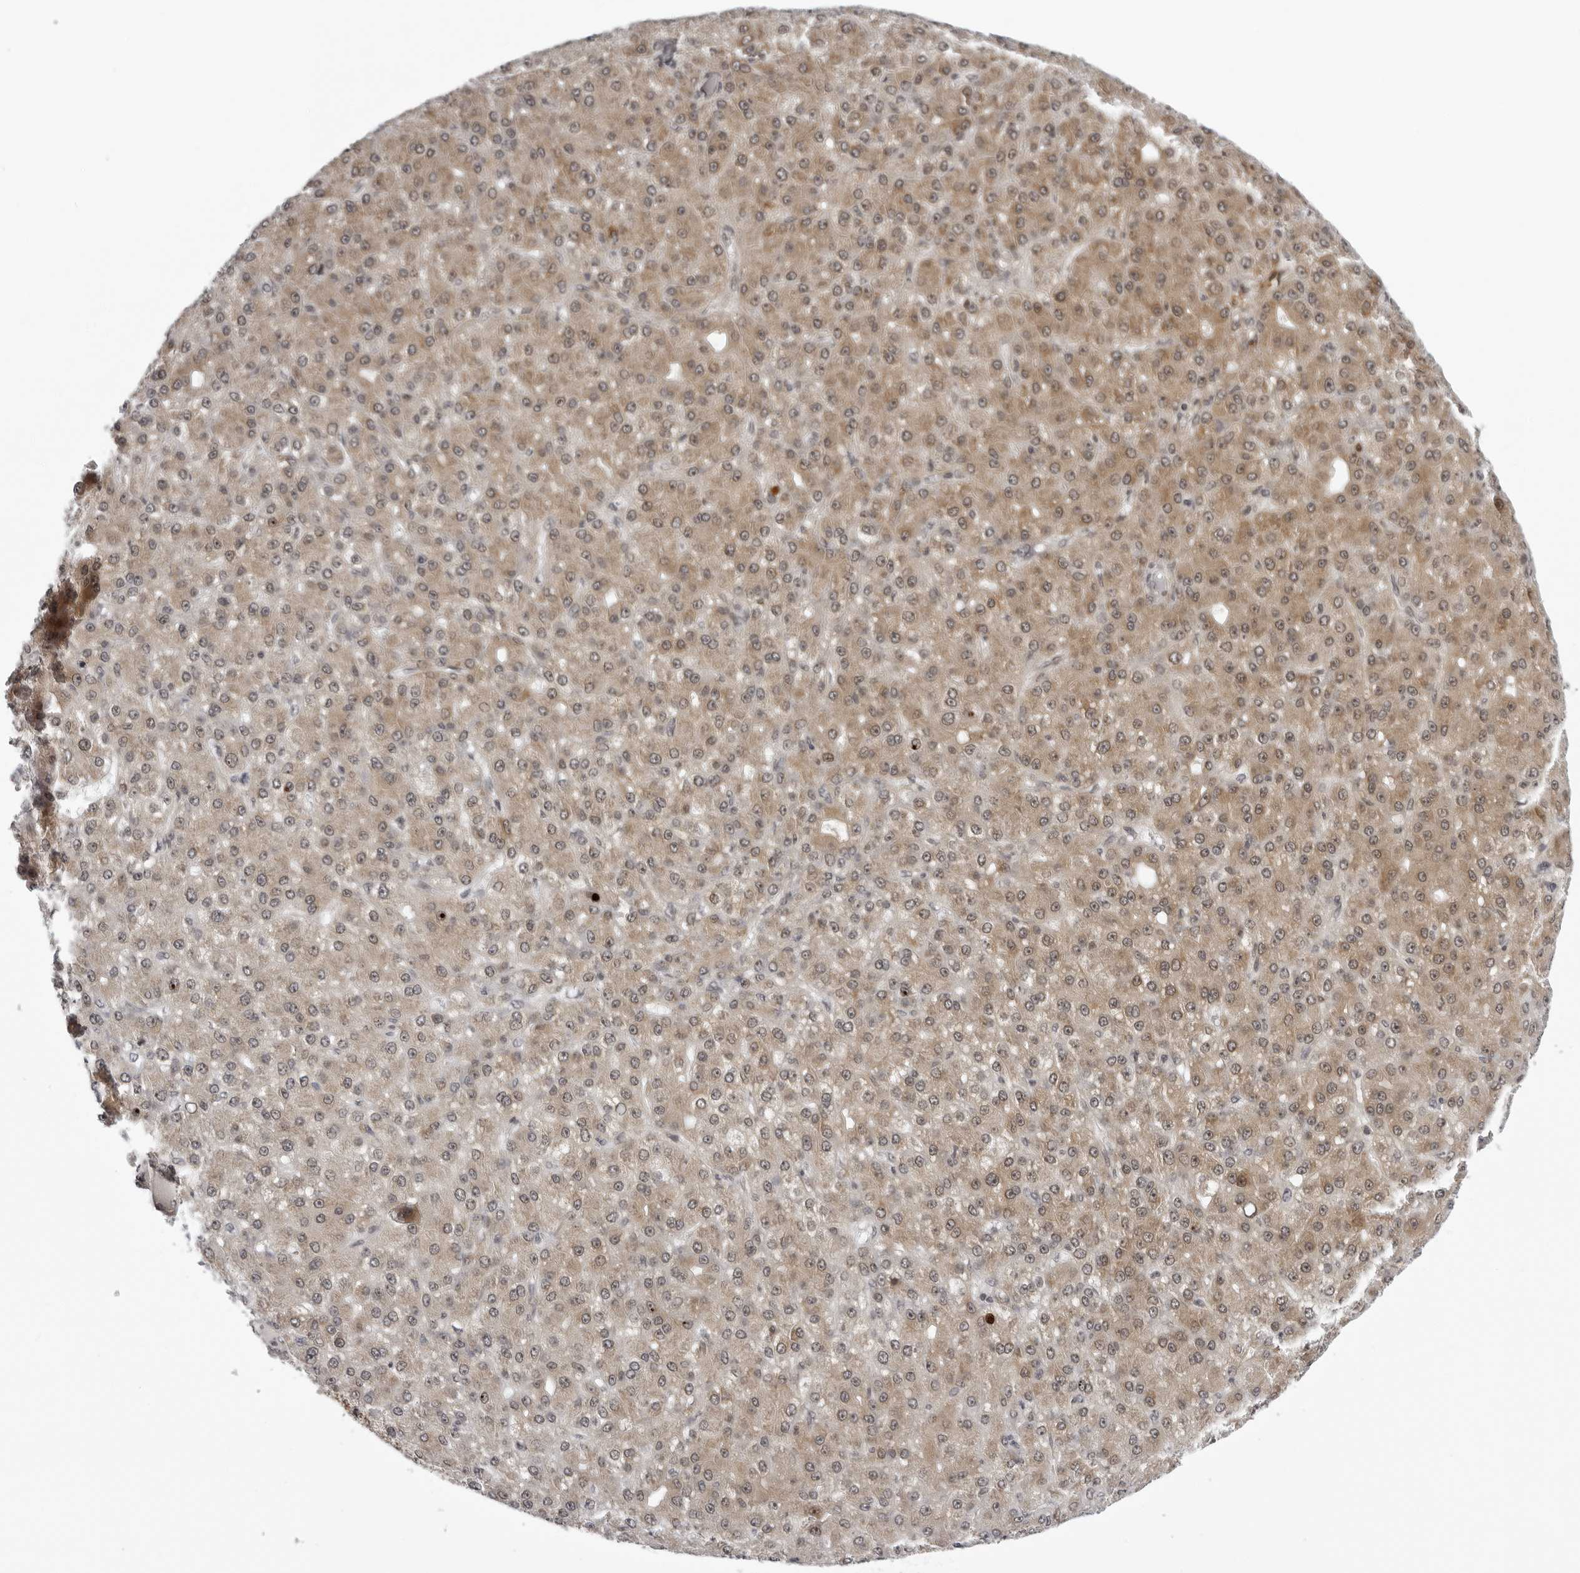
{"staining": {"intensity": "moderate", "quantity": "25%-75%", "location": "cytoplasmic/membranous"}, "tissue": "liver cancer", "cell_type": "Tumor cells", "image_type": "cancer", "snomed": [{"axis": "morphology", "description": "Carcinoma, Hepatocellular, NOS"}, {"axis": "topography", "description": "Liver"}], "caption": "Human liver cancer stained with a protein marker exhibits moderate staining in tumor cells.", "gene": "GCSAML", "patient": {"sex": "male", "age": 67}}